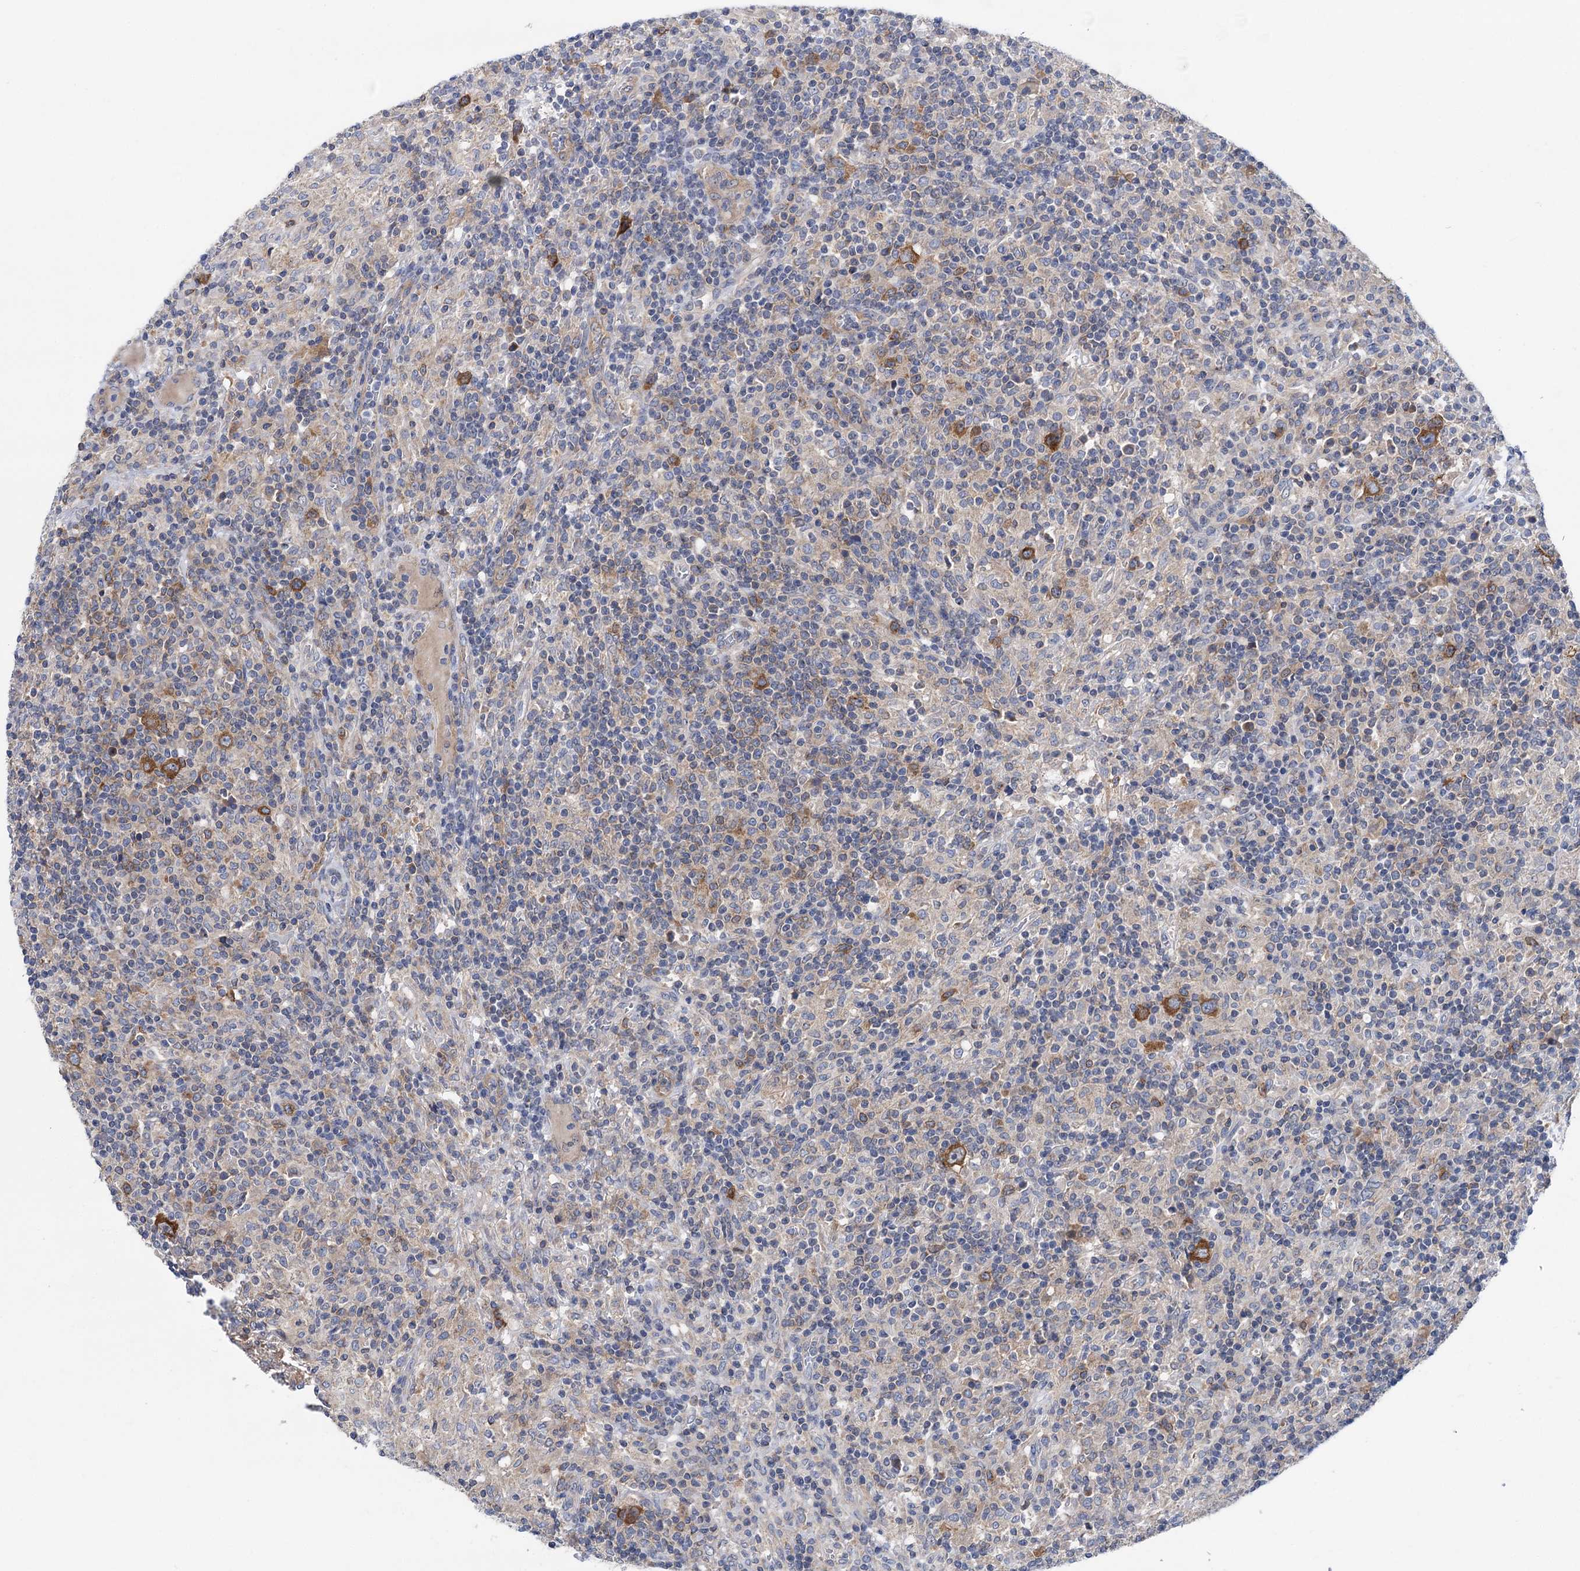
{"staining": {"intensity": "strong", "quantity": ">75%", "location": "cytoplasmic/membranous"}, "tissue": "lymphoma", "cell_type": "Tumor cells", "image_type": "cancer", "snomed": [{"axis": "morphology", "description": "Hodgkin's disease, NOS"}, {"axis": "topography", "description": "Lymph node"}], "caption": "Tumor cells exhibit strong cytoplasmic/membranous expression in about >75% of cells in Hodgkin's disease.", "gene": "ZNRD2", "patient": {"sex": "male", "age": 70}}